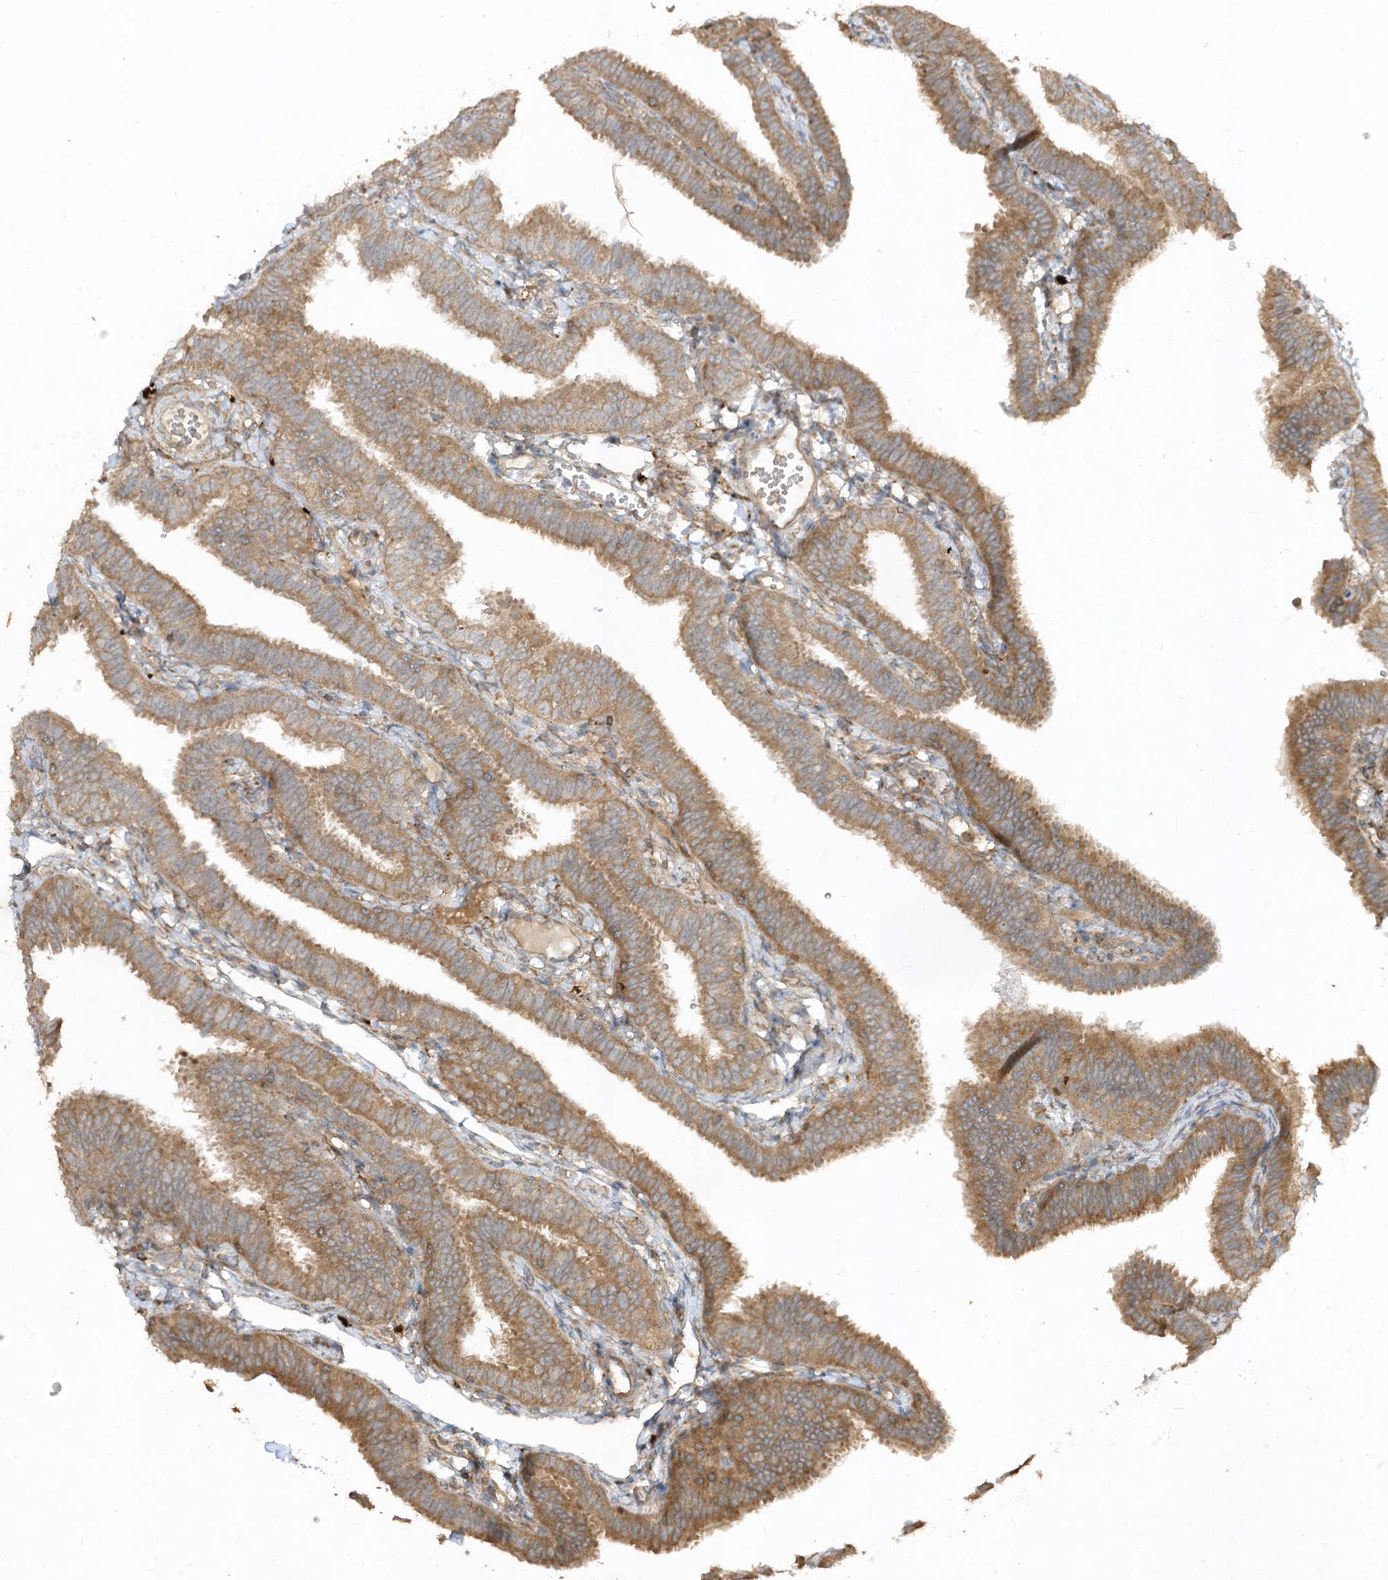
{"staining": {"intensity": "moderate", "quantity": ">75%", "location": "cytoplasmic/membranous"}, "tissue": "fallopian tube", "cell_type": "Glandular cells", "image_type": "normal", "snomed": [{"axis": "morphology", "description": "Normal tissue, NOS"}, {"axis": "topography", "description": "Fallopian tube"}], "caption": "Immunohistochemistry (IHC) of benign fallopian tube demonstrates medium levels of moderate cytoplasmic/membranous positivity in approximately >75% of glandular cells. The staining is performed using DAB (3,3'-diaminobenzidine) brown chromogen to label protein expression. The nuclei are counter-stained blue using hematoxylin.", "gene": "LDAH", "patient": {"sex": "female", "age": 35}}